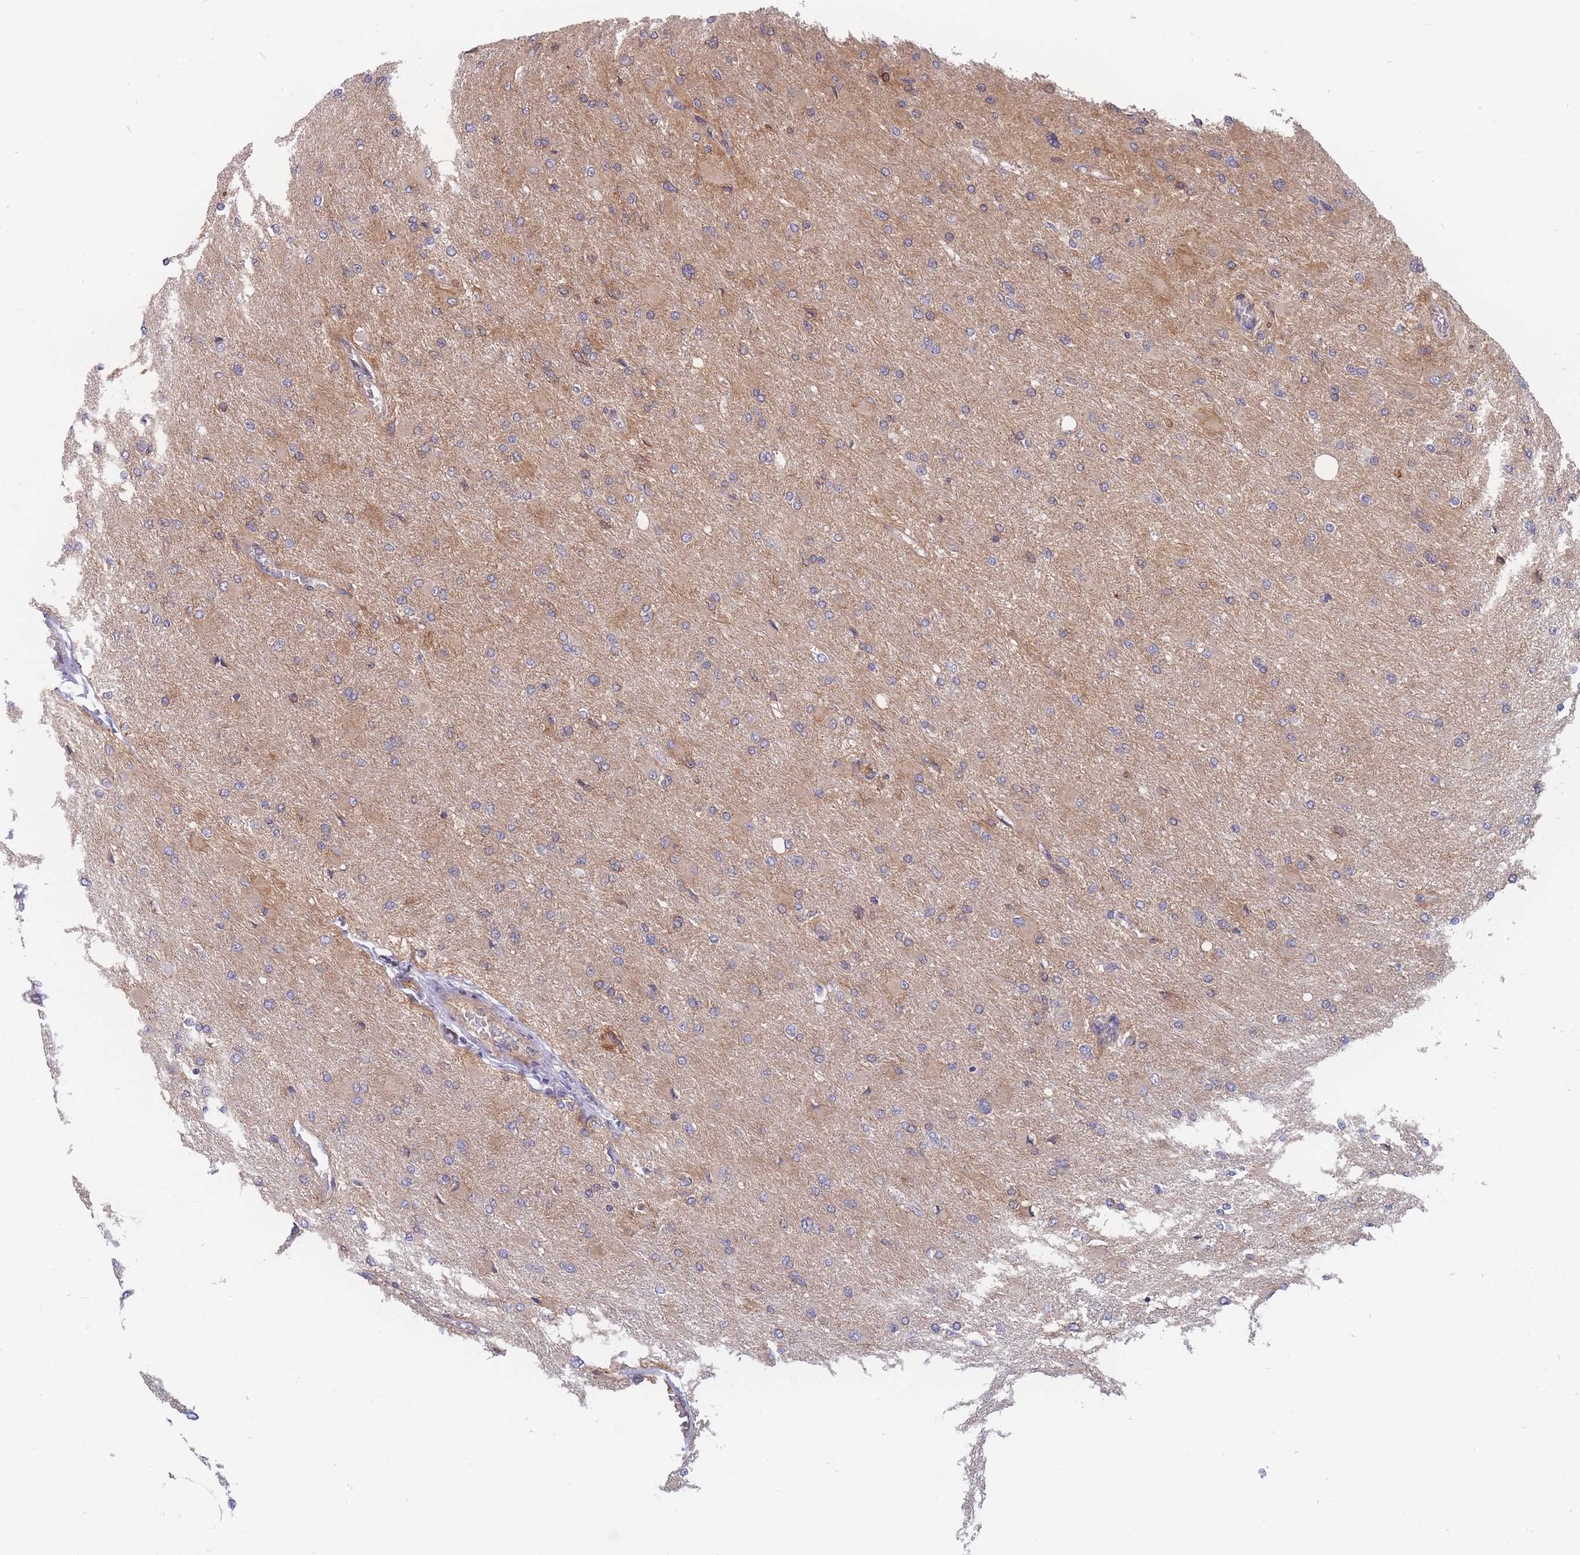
{"staining": {"intensity": "negative", "quantity": "none", "location": "none"}, "tissue": "glioma", "cell_type": "Tumor cells", "image_type": "cancer", "snomed": [{"axis": "morphology", "description": "Glioma, malignant, High grade"}, {"axis": "topography", "description": "Cerebral cortex"}], "caption": "Malignant high-grade glioma stained for a protein using IHC displays no staining tumor cells.", "gene": "TMEM131L", "patient": {"sex": "female", "age": 36}}